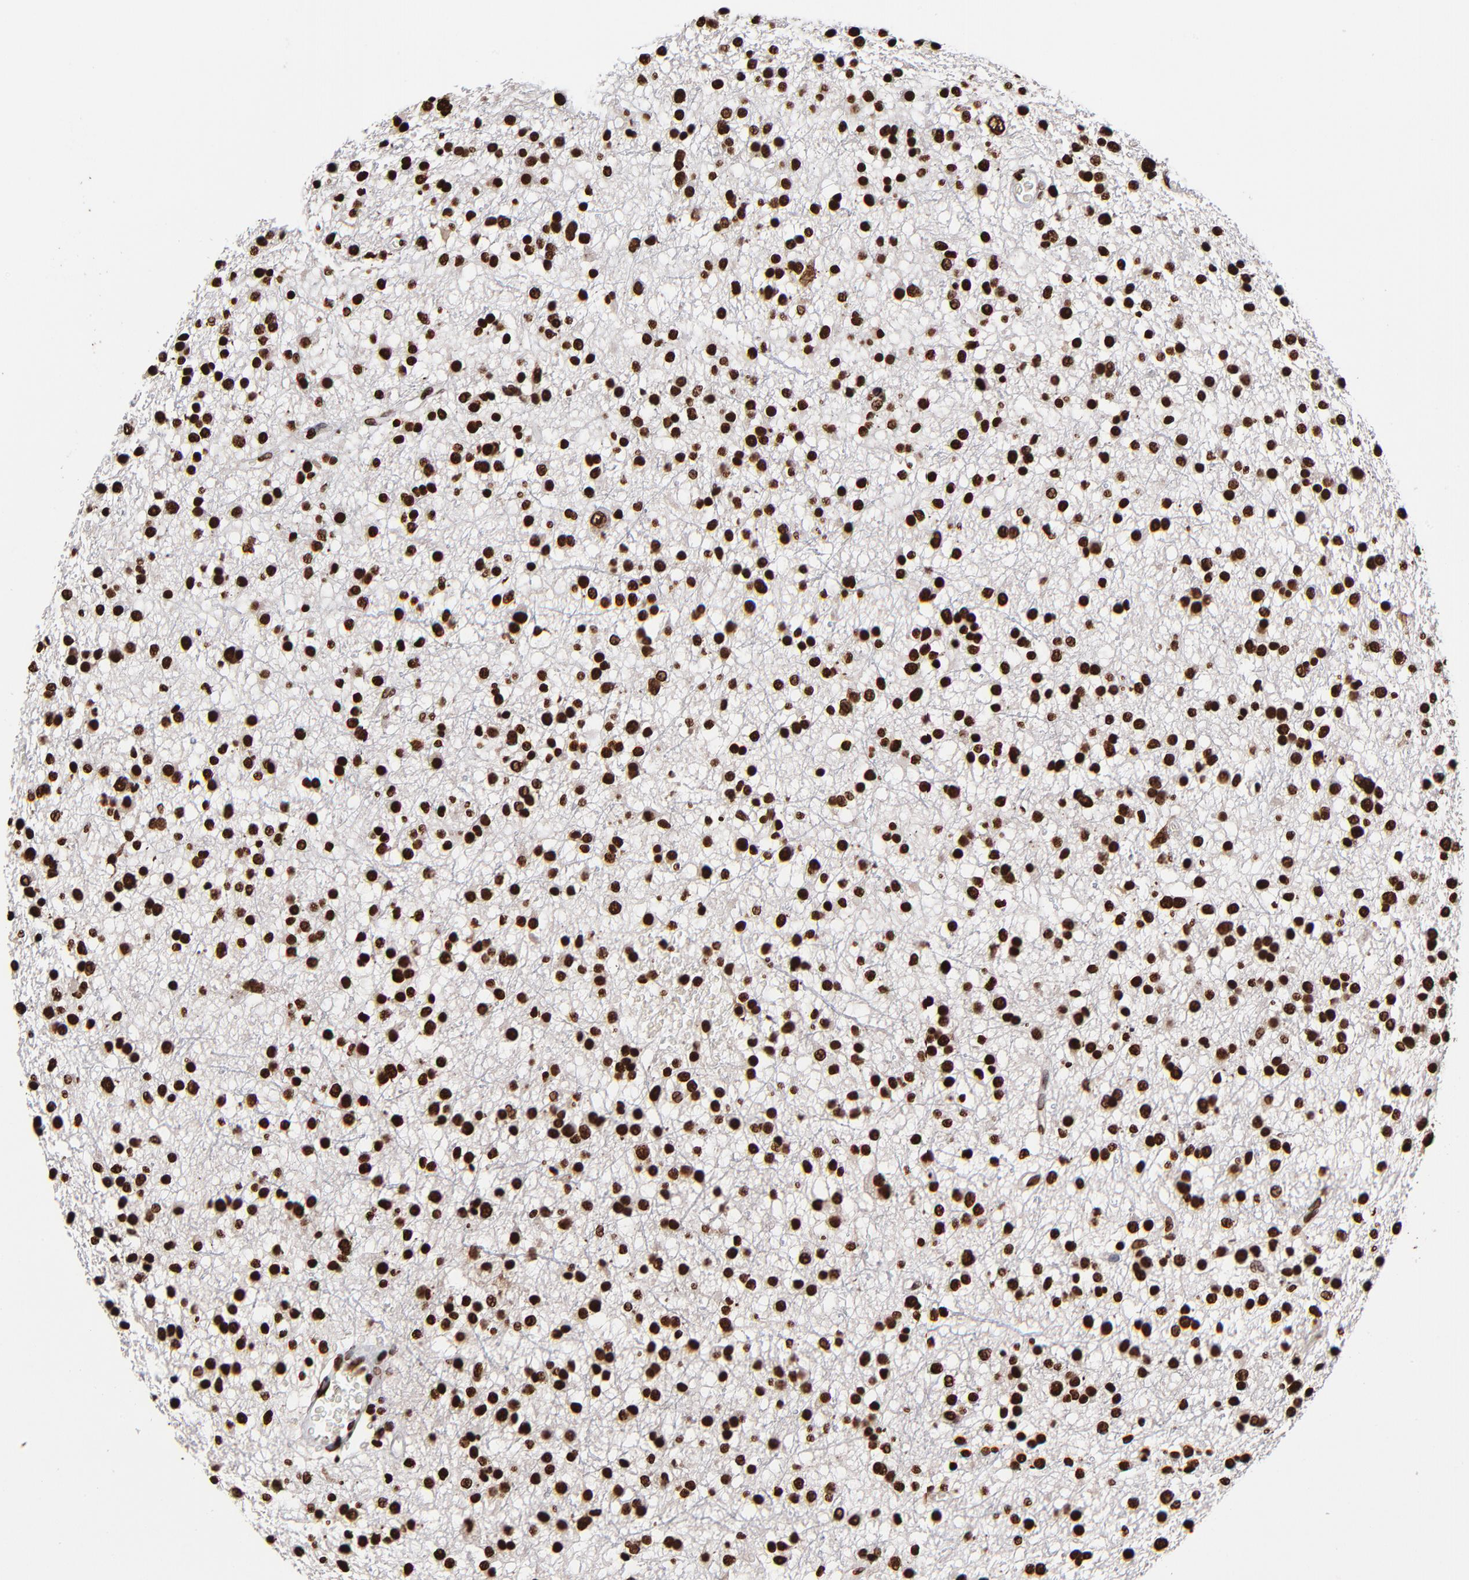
{"staining": {"intensity": "strong", "quantity": ">75%", "location": "nuclear"}, "tissue": "glioma", "cell_type": "Tumor cells", "image_type": "cancer", "snomed": [{"axis": "morphology", "description": "Glioma, malignant, Low grade"}, {"axis": "topography", "description": "Brain"}], "caption": "An IHC photomicrograph of tumor tissue is shown. Protein staining in brown highlights strong nuclear positivity in glioma within tumor cells. Using DAB (brown) and hematoxylin (blue) stains, captured at high magnification using brightfield microscopy.", "gene": "ZNF544", "patient": {"sex": "female", "age": 36}}